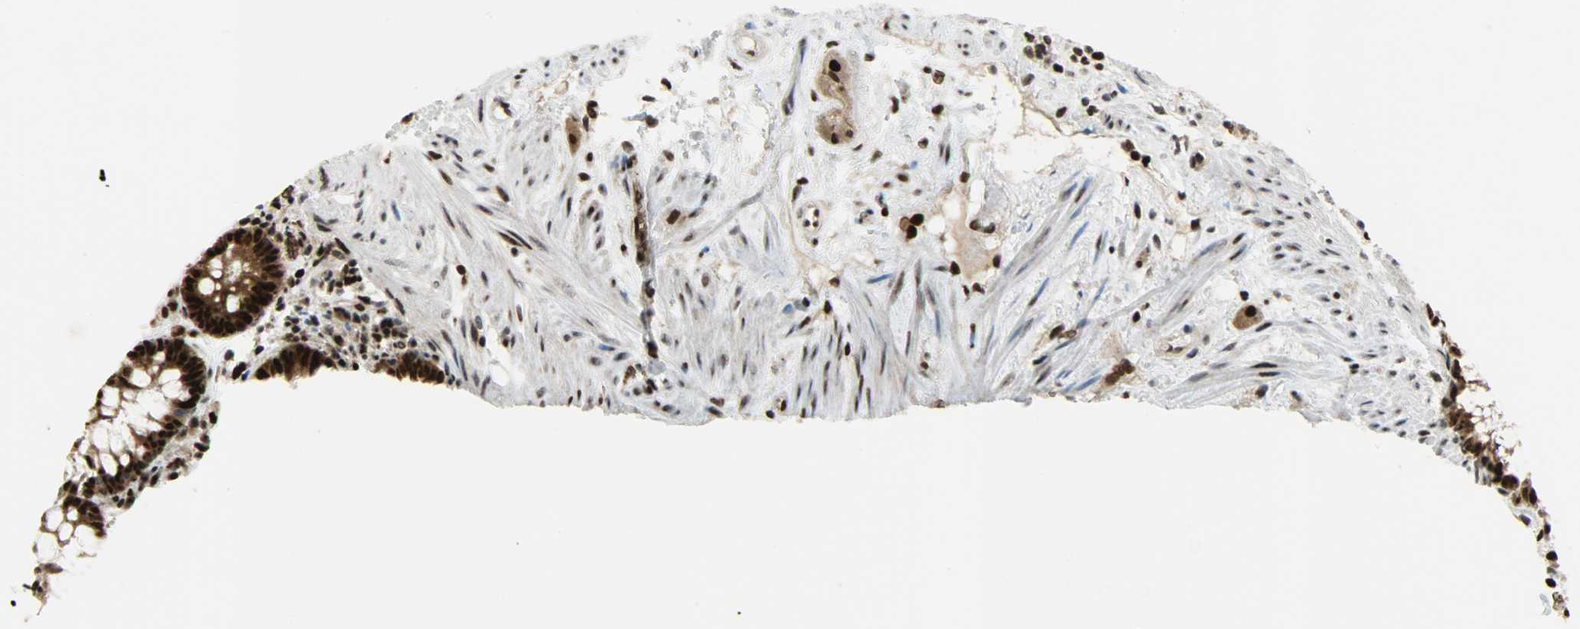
{"staining": {"intensity": "strong", "quantity": ">75%", "location": "cytoplasmic/membranous,nuclear"}, "tissue": "rectum", "cell_type": "Glandular cells", "image_type": "normal", "snomed": [{"axis": "morphology", "description": "Normal tissue, NOS"}, {"axis": "topography", "description": "Rectum"}], "caption": "Rectum stained for a protein (brown) shows strong cytoplasmic/membranous,nuclear positive expression in approximately >75% of glandular cells.", "gene": "SNAI1", "patient": {"sex": "female", "age": 46}}